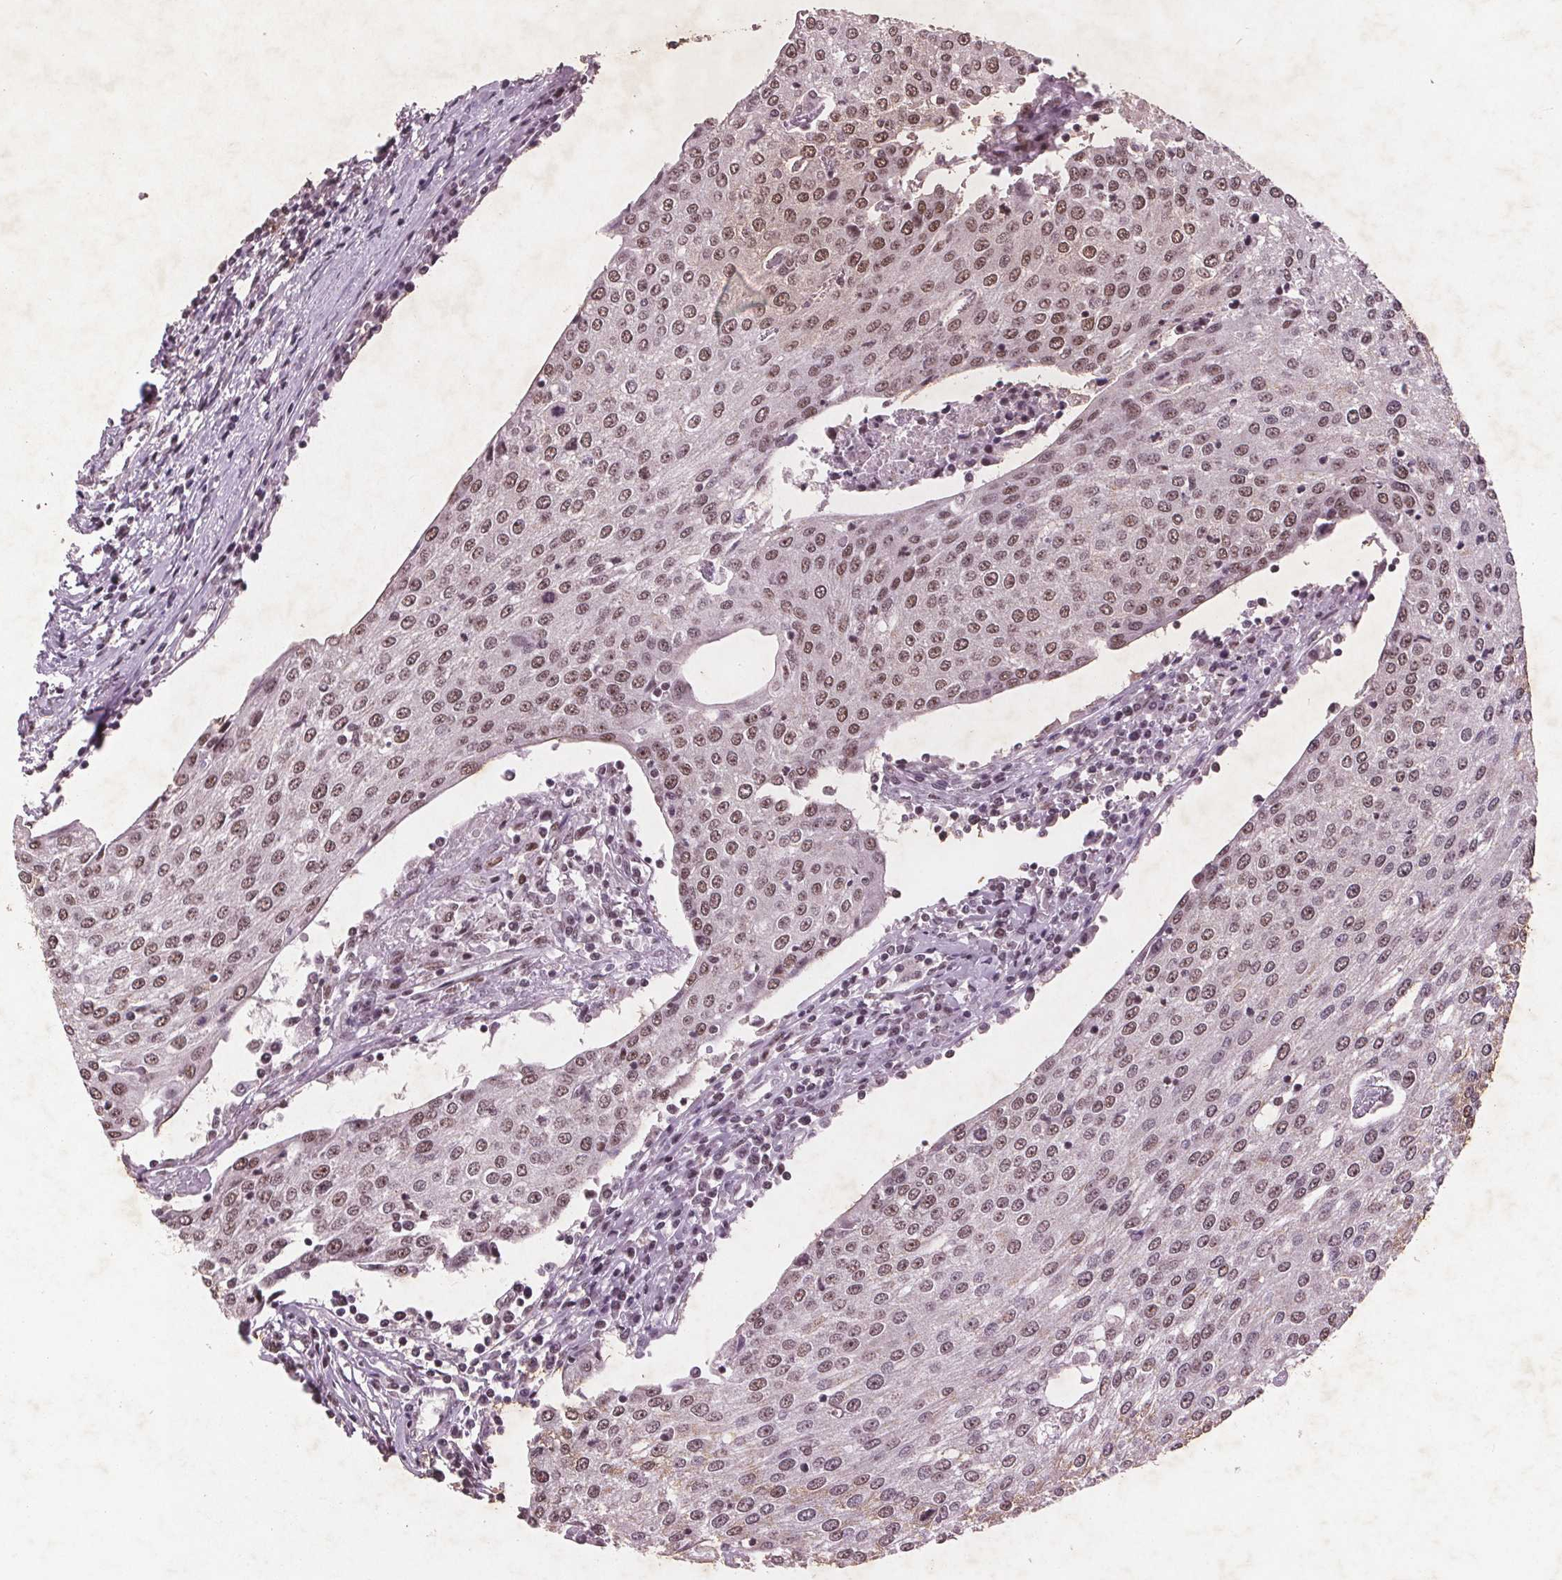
{"staining": {"intensity": "weak", "quantity": ">75%", "location": "nuclear"}, "tissue": "urothelial cancer", "cell_type": "Tumor cells", "image_type": "cancer", "snomed": [{"axis": "morphology", "description": "Urothelial carcinoma, High grade"}, {"axis": "topography", "description": "Urinary bladder"}], "caption": "High-grade urothelial carcinoma tissue shows weak nuclear expression in approximately >75% of tumor cells", "gene": "RPS6KA2", "patient": {"sex": "female", "age": 85}}